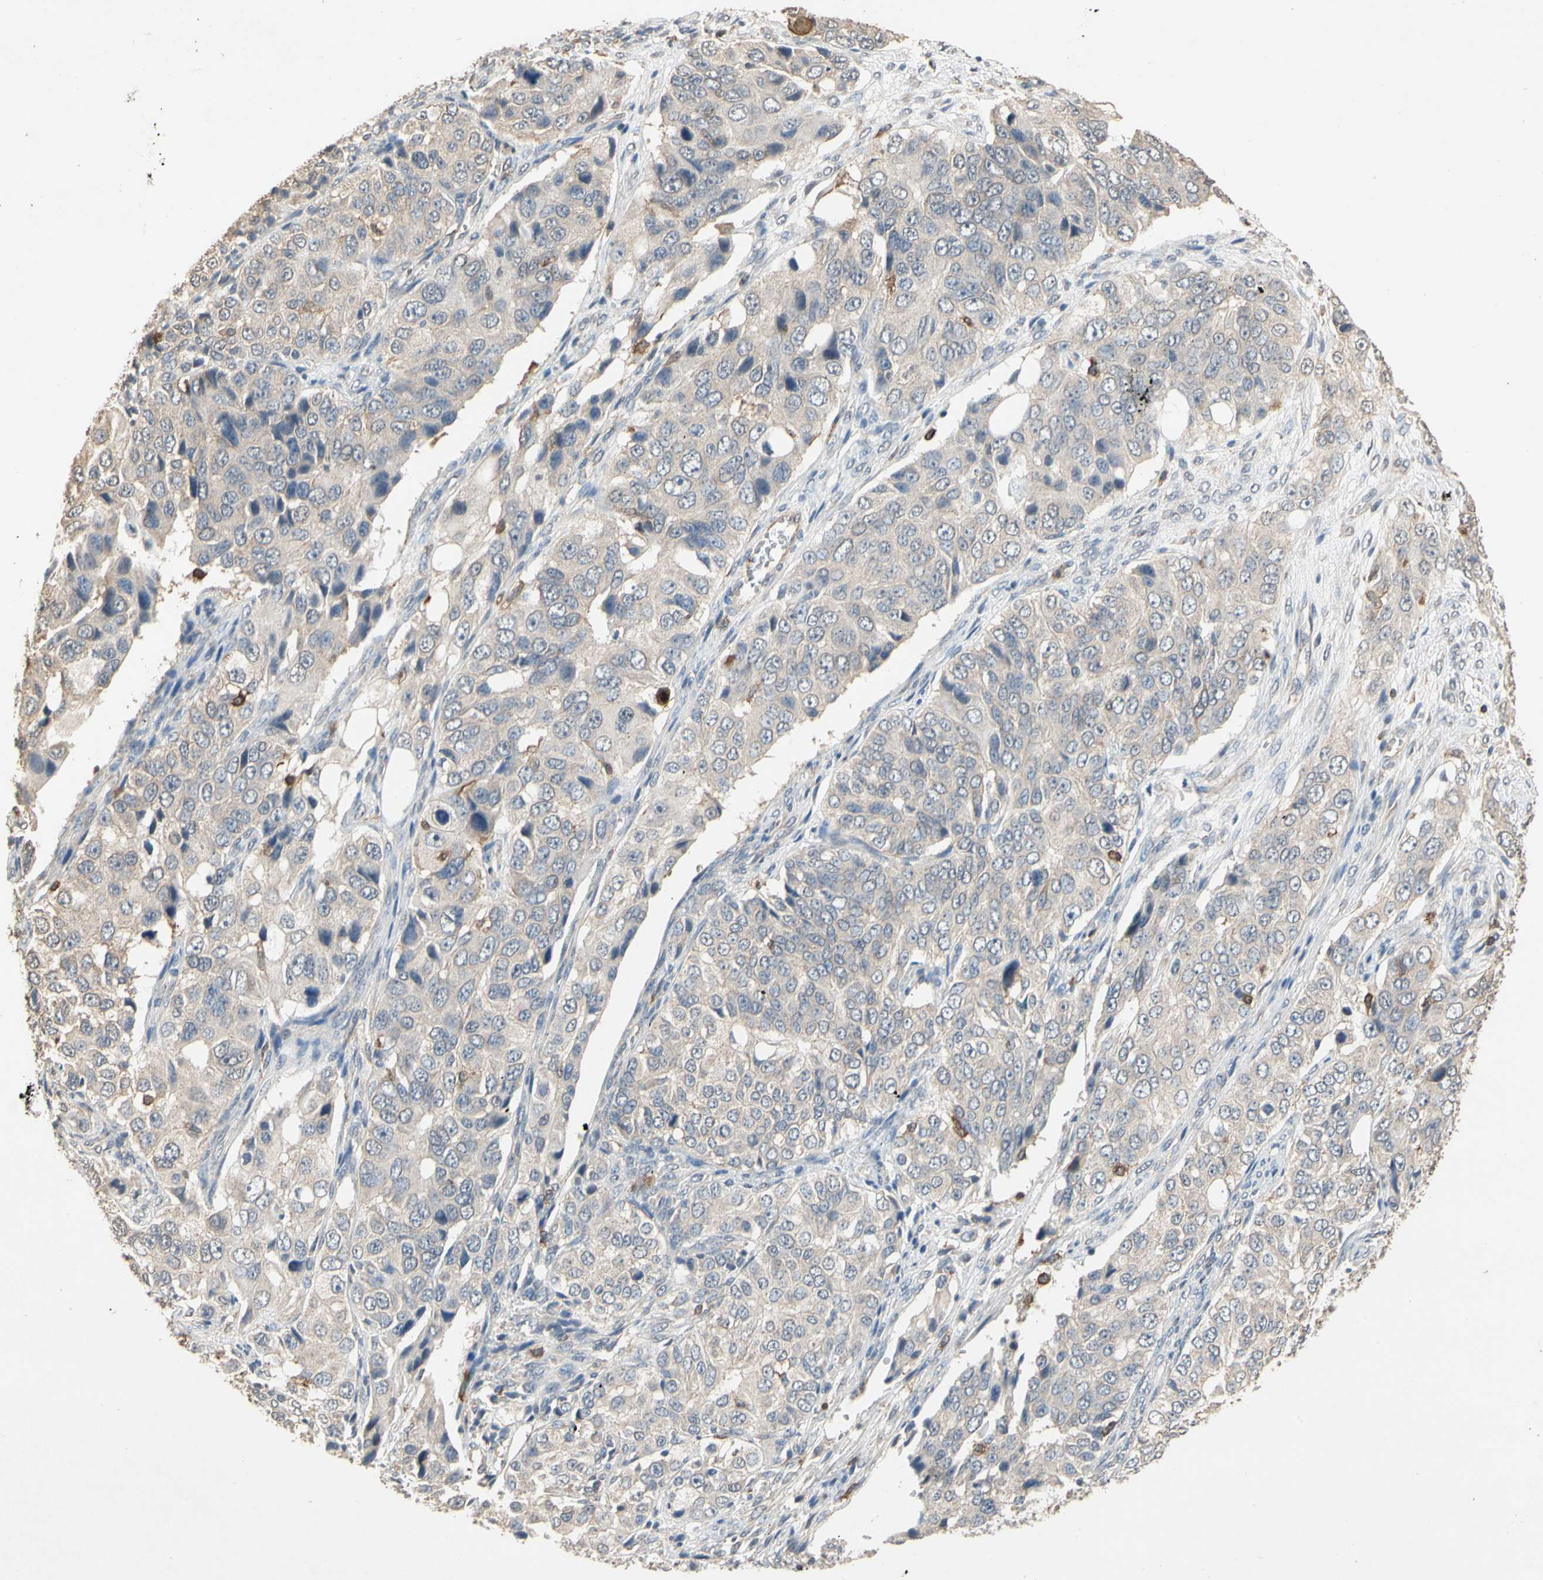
{"staining": {"intensity": "negative", "quantity": "none", "location": "none"}, "tissue": "ovarian cancer", "cell_type": "Tumor cells", "image_type": "cancer", "snomed": [{"axis": "morphology", "description": "Carcinoma, endometroid"}, {"axis": "topography", "description": "Ovary"}], "caption": "The image exhibits no staining of tumor cells in endometroid carcinoma (ovarian). (IHC, brightfield microscopy, high magnification).", "gene": "MAP3K10", "patient": {"sex": "female", "age": 51}}